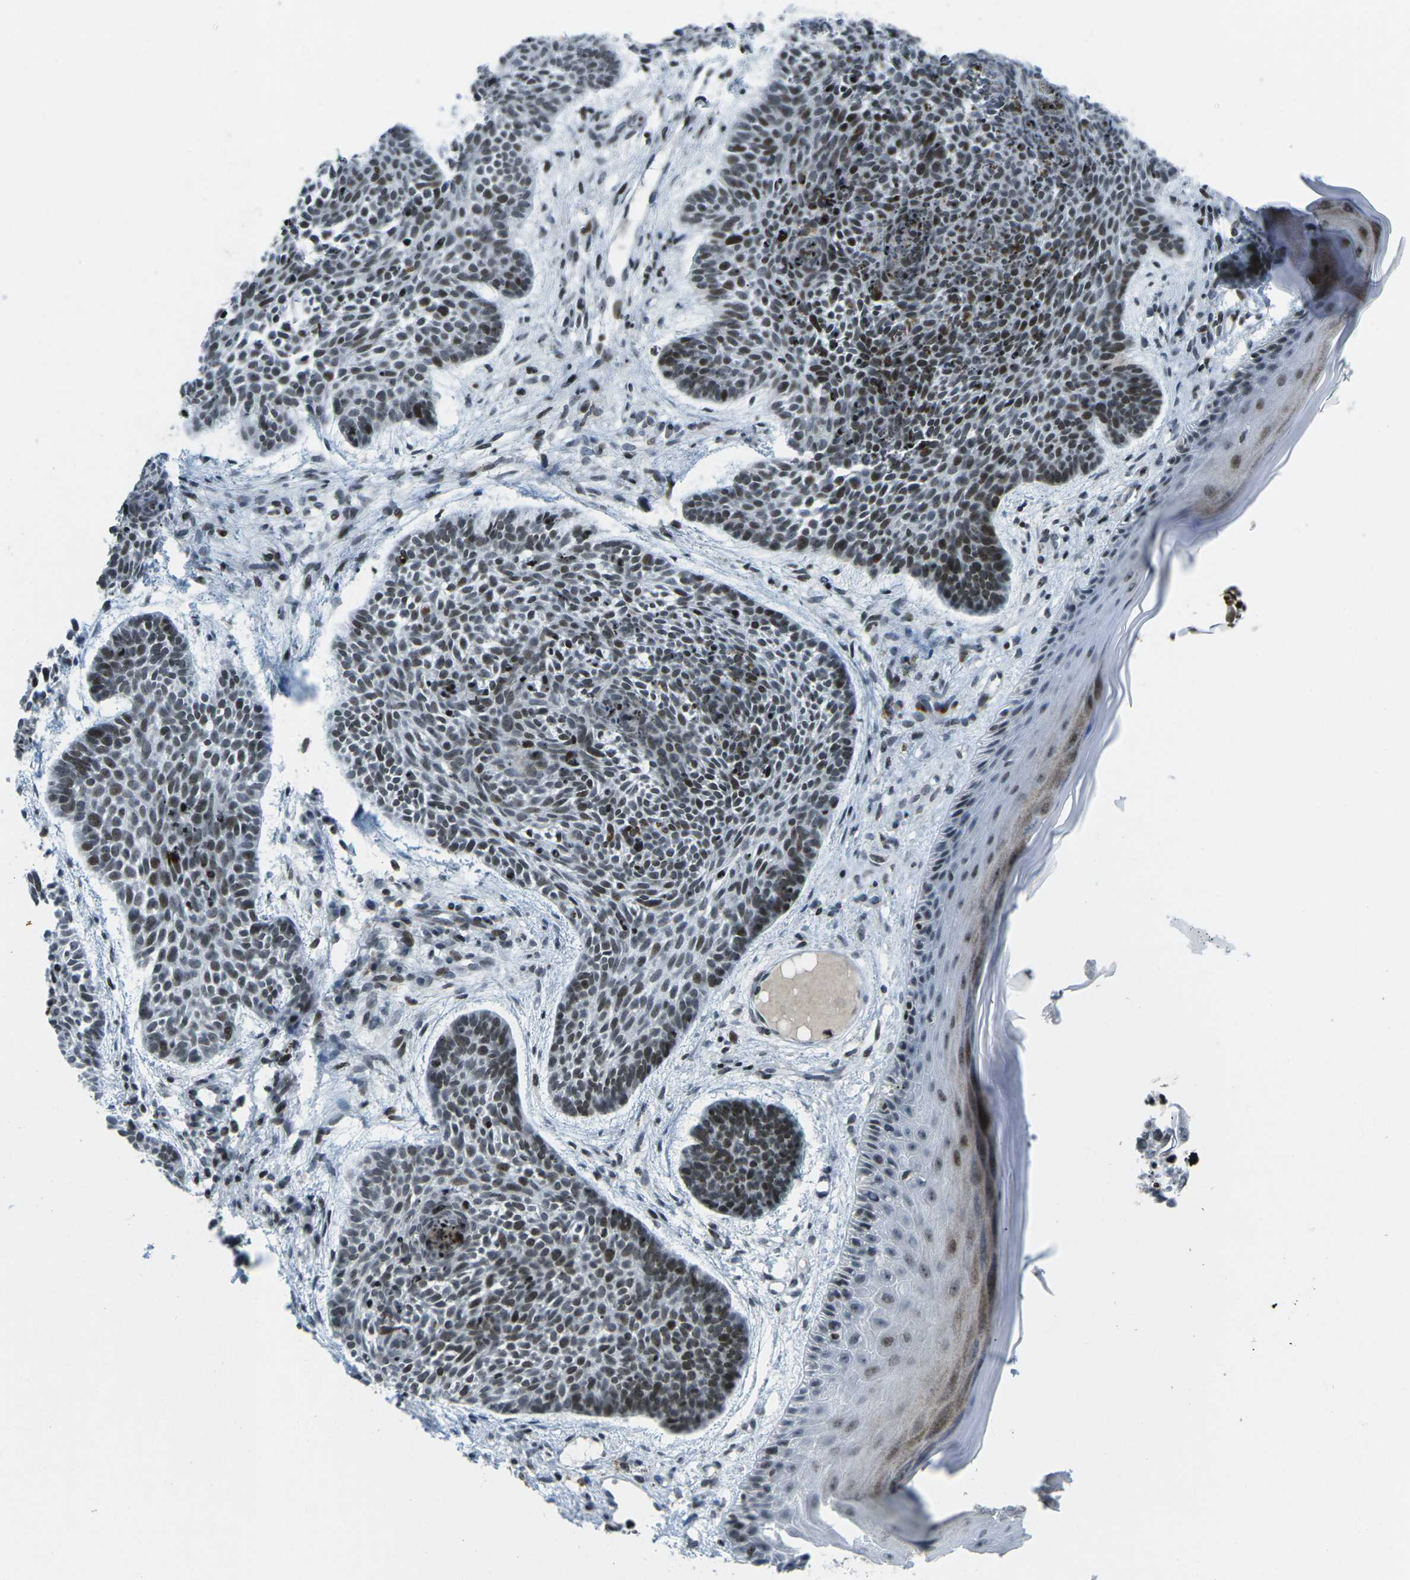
{"staining": {"intensity": "moderate", "quantity": ">75%", "location": "nuclear"}, "tissue": "skin cancer", "cell_type": "Tumor cells", "image_type": "cancer", "snomed": [{"axis": "morphology", "description": "Basal cell carcinoma"}, {"axis": "topography", "description": "Skin"}], "caption": "A medium amount of moderate nuclear positivity is appreciated in about >75% of tumor cells in skin cancer (basal cell carcinoma) tissue.", "gene": "EME1", "patient": {"sex": "male", "age": 60}}